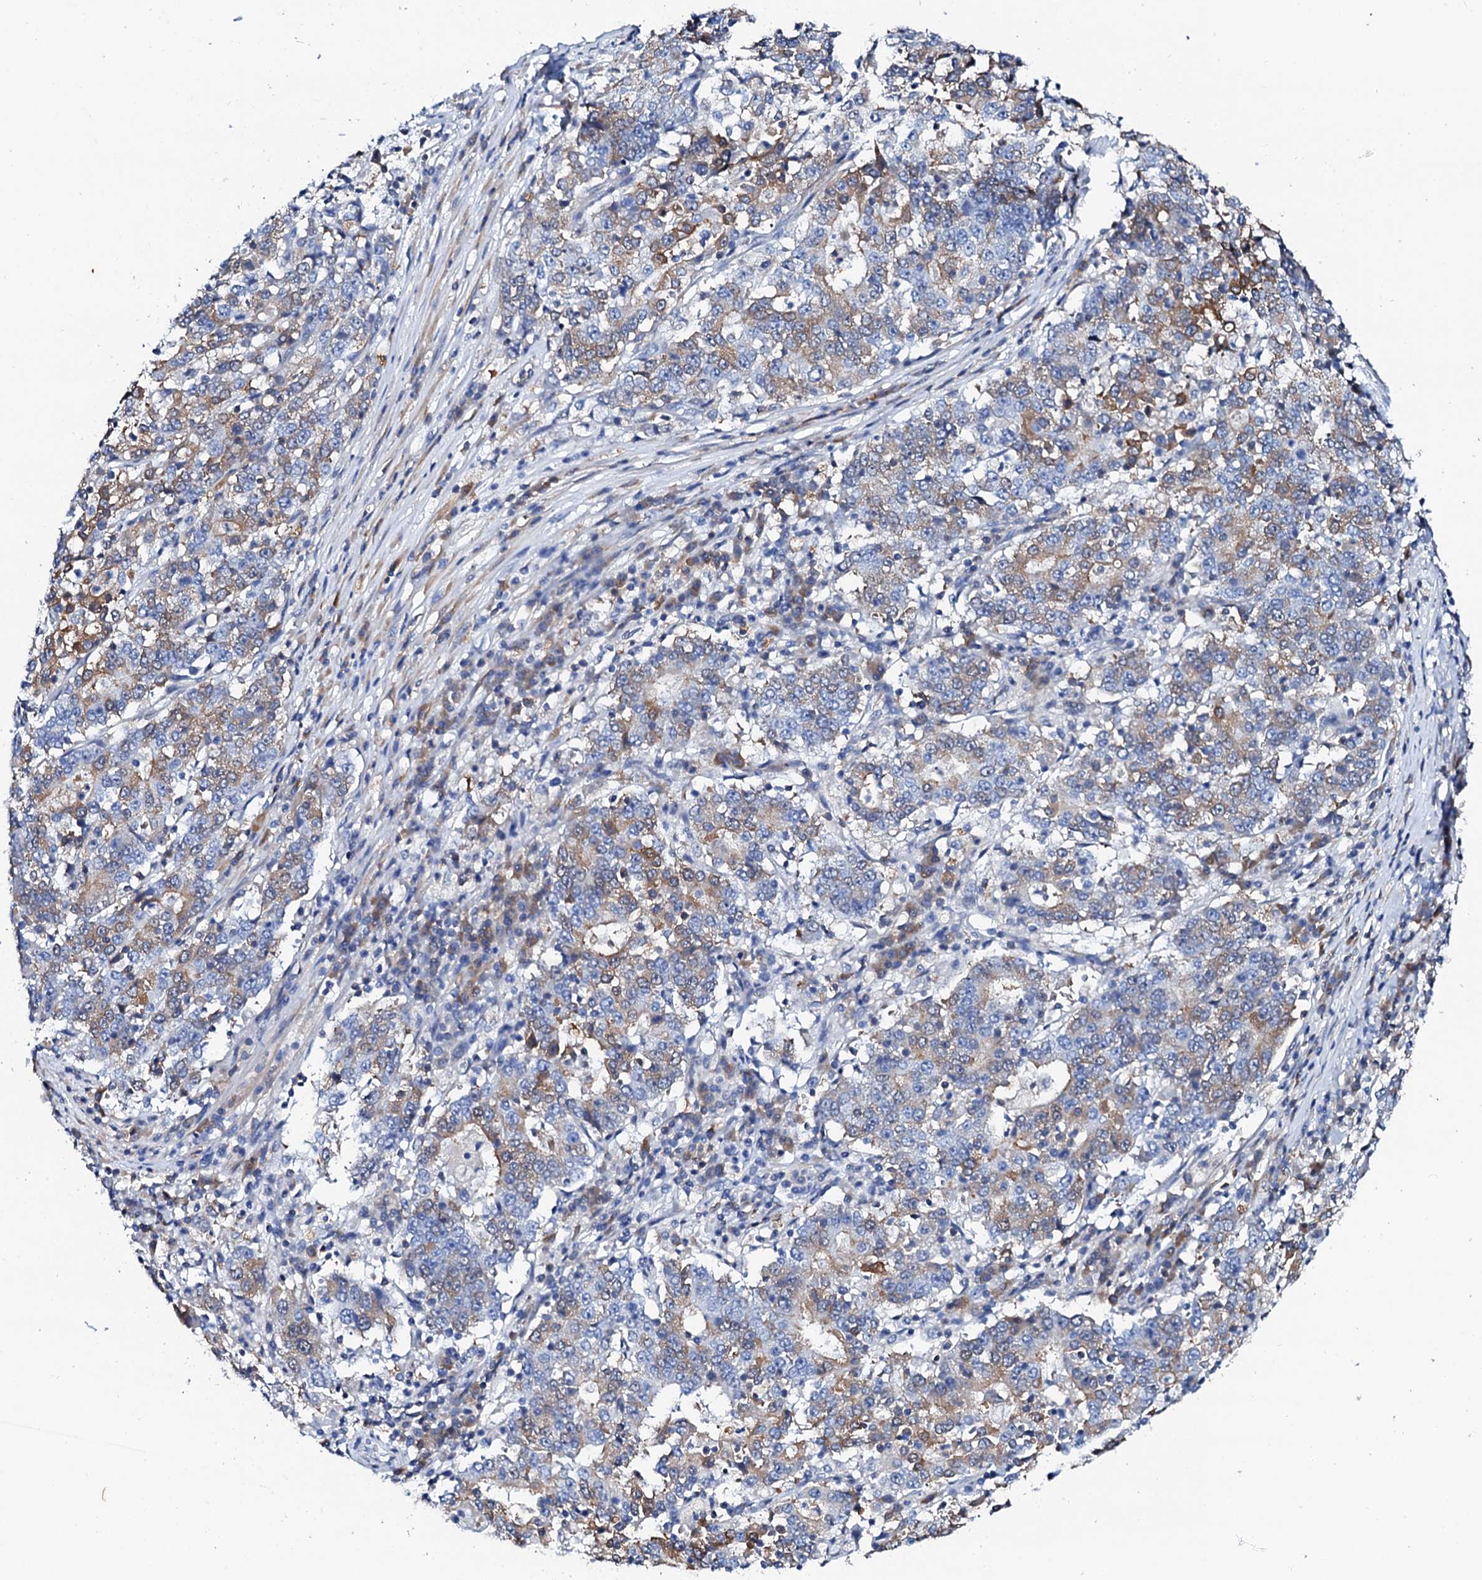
{"staining": {"intensity": "weak", "quantity": "<25%", "location": "cytoplasmic/membranous"}, "tissue": "stomach cancer", "cell_type": "Tumor cells", "image_type": "cancer", "snomed": [{"axis": "morphology", "description": "Adenocarcinoma, NOS"}, {"axis": "topography", "description": "Stomach"}], "caption": "A photomicrograph of human adenocarcinoma (stomach) is negative for staining in tumor cells.", "gene": "GLB1L3", "patient": {"sex": "male", "age": 59}}